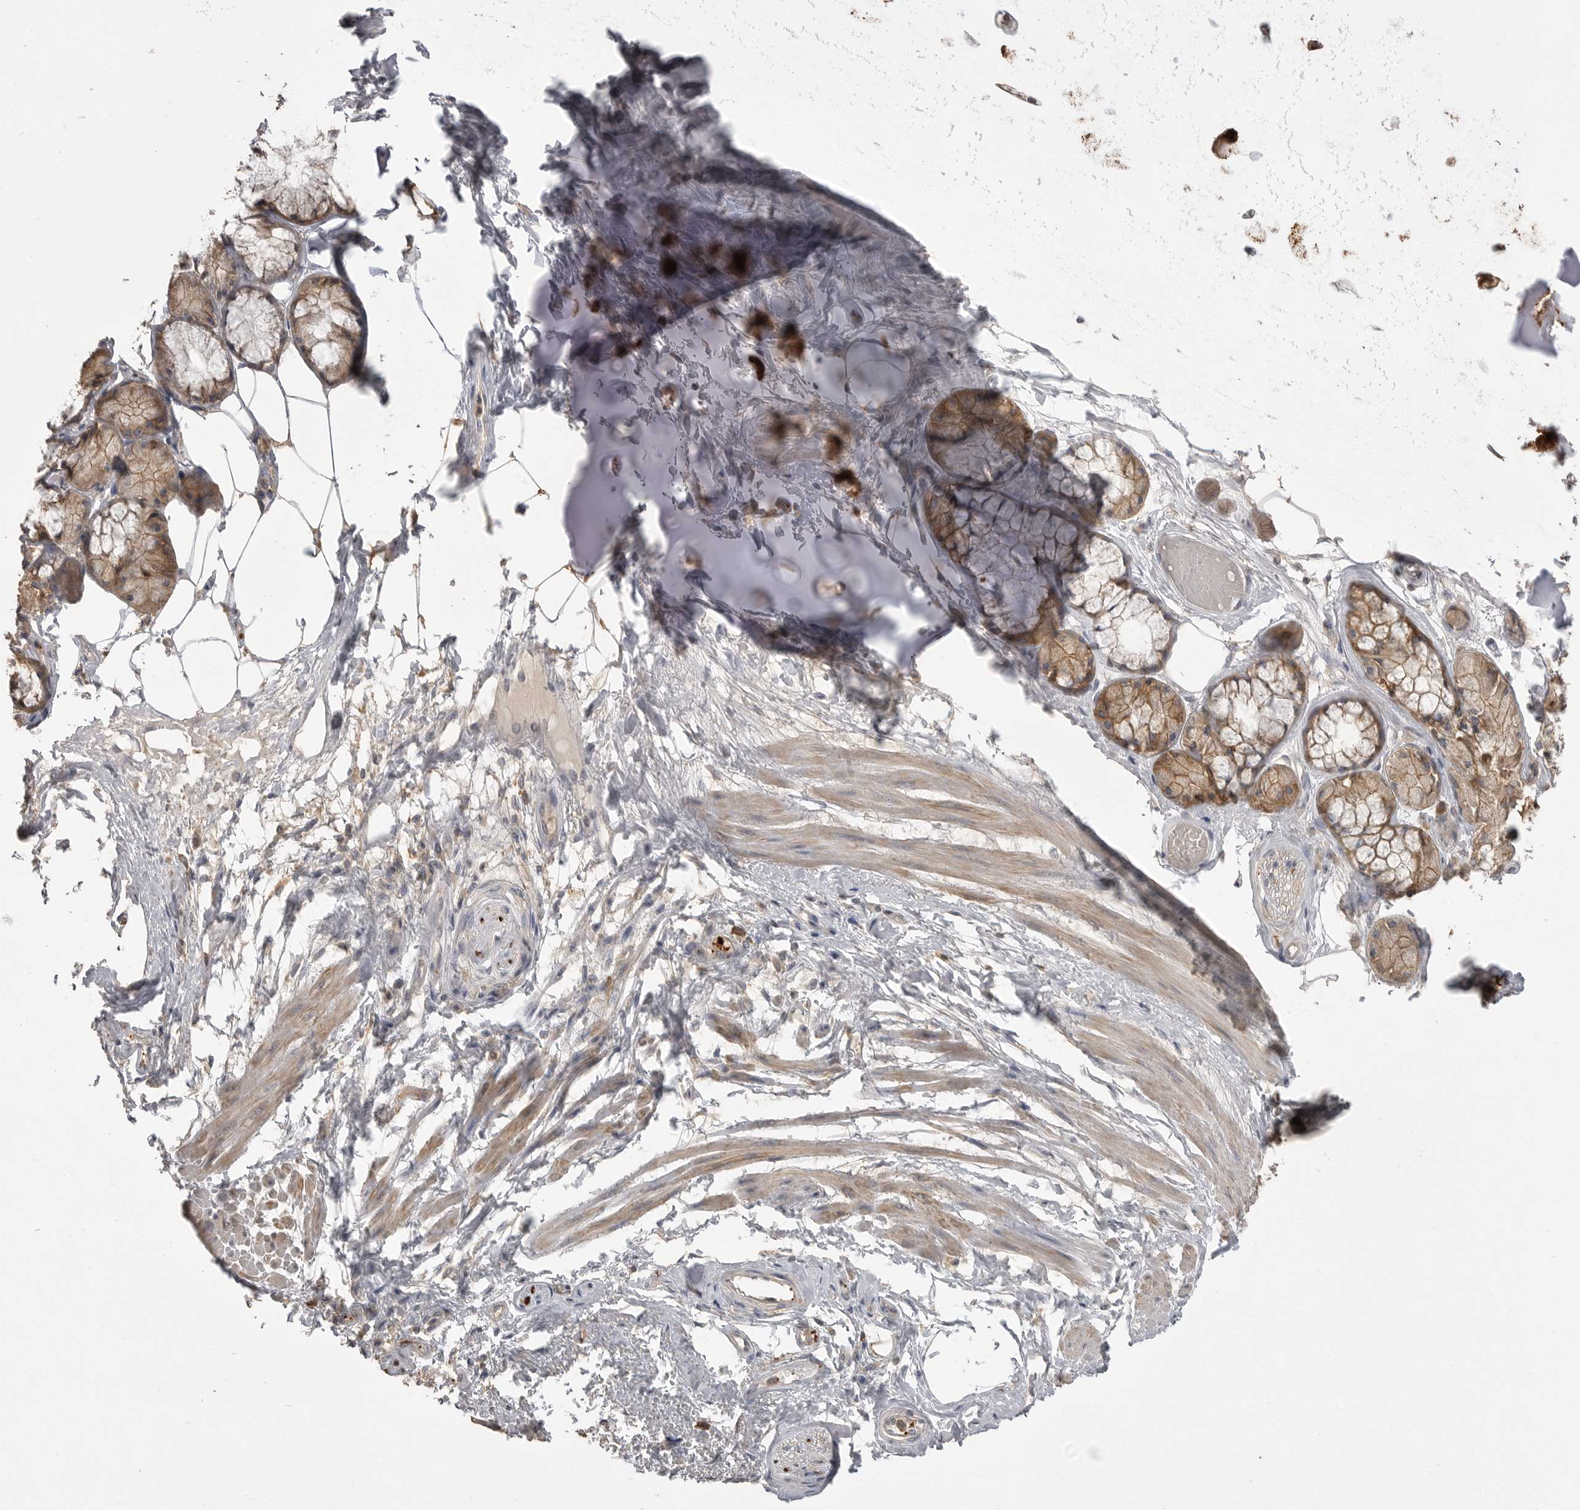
{"staining": {"intensity": "weak", "quantity": ">75%", "location": "cytoplasmic/membranous"}, "tissue": "adipose tissue", "cell_type": "Adipocytes", "image_type": "normal", "snomed": [{"axis": "morphology", "description": "Normal tissue, NOS"}, {"axis": "topography", "description": "Bronchus"}], "caption": "A brown stain shows weak cytoplasmic/membranous staining of a protein in adipocytes of normal human adipose tissue. The protein of interest is stained brown, and the nuclei are stained in blue (DAB IHC with brightfield microscopy, high magnification).", "gene": "CMTM6", "patient": {"sex": "male", "age": 66}}